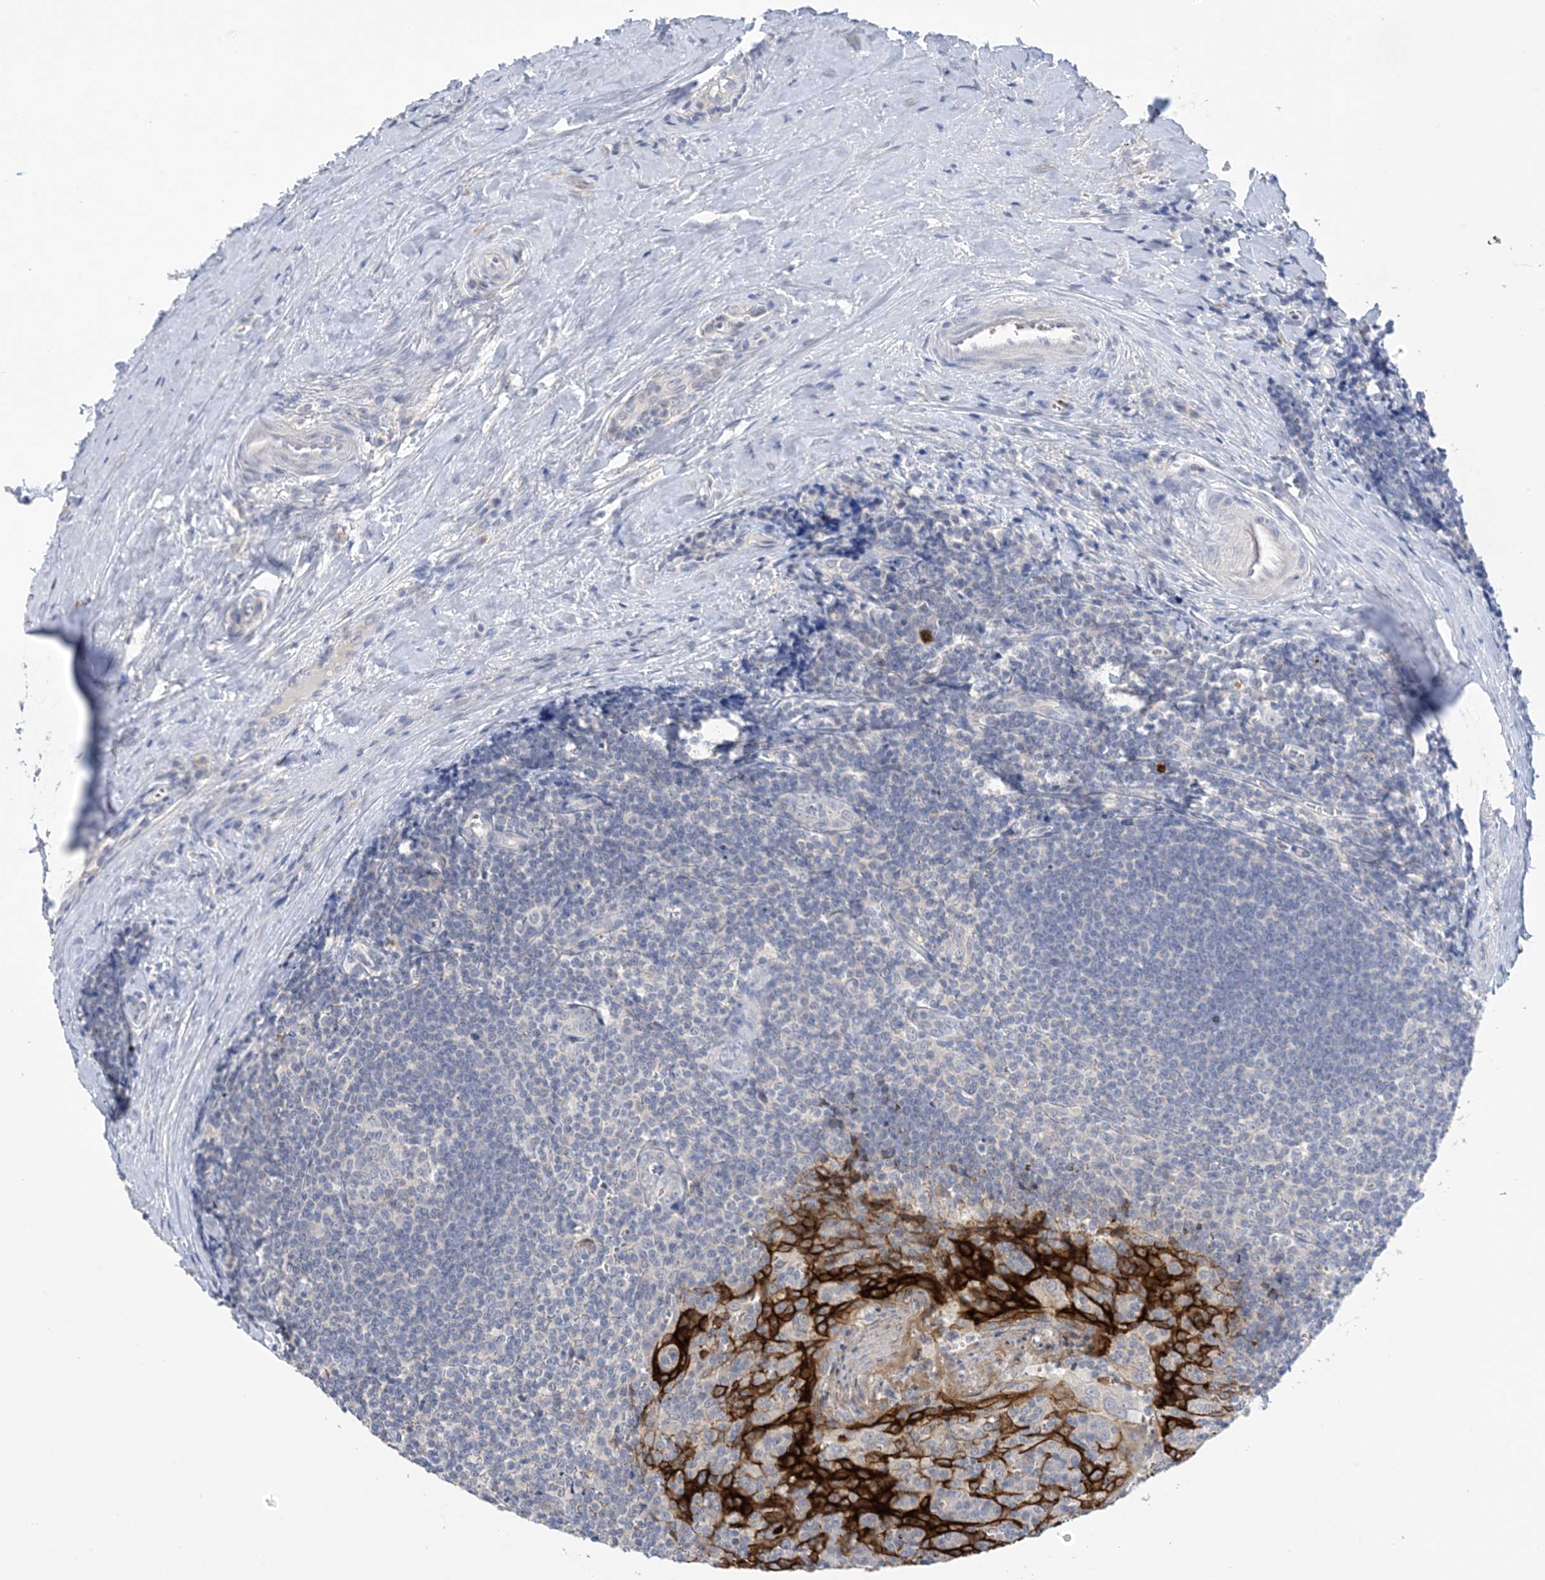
{"staining": {"intensity": "negative", "quantity": "none", "location": "none"}, "tissue": "tonsil", "cell_type": "Germinal center cells", "image_type": "normal", "snomed": [{"axis": "morphology", "description": "Normal tissue, NOS"}, {"axis": "topography", "description": "Tonsil"}], "caption": "DAB (3,3'-diaminobenzidine) immunohistochemical staining of normal human tonsil shows no significant staining in germinal center cells.", "gene": "DSC3", "patient": {"sex": "male", "age": 27}}